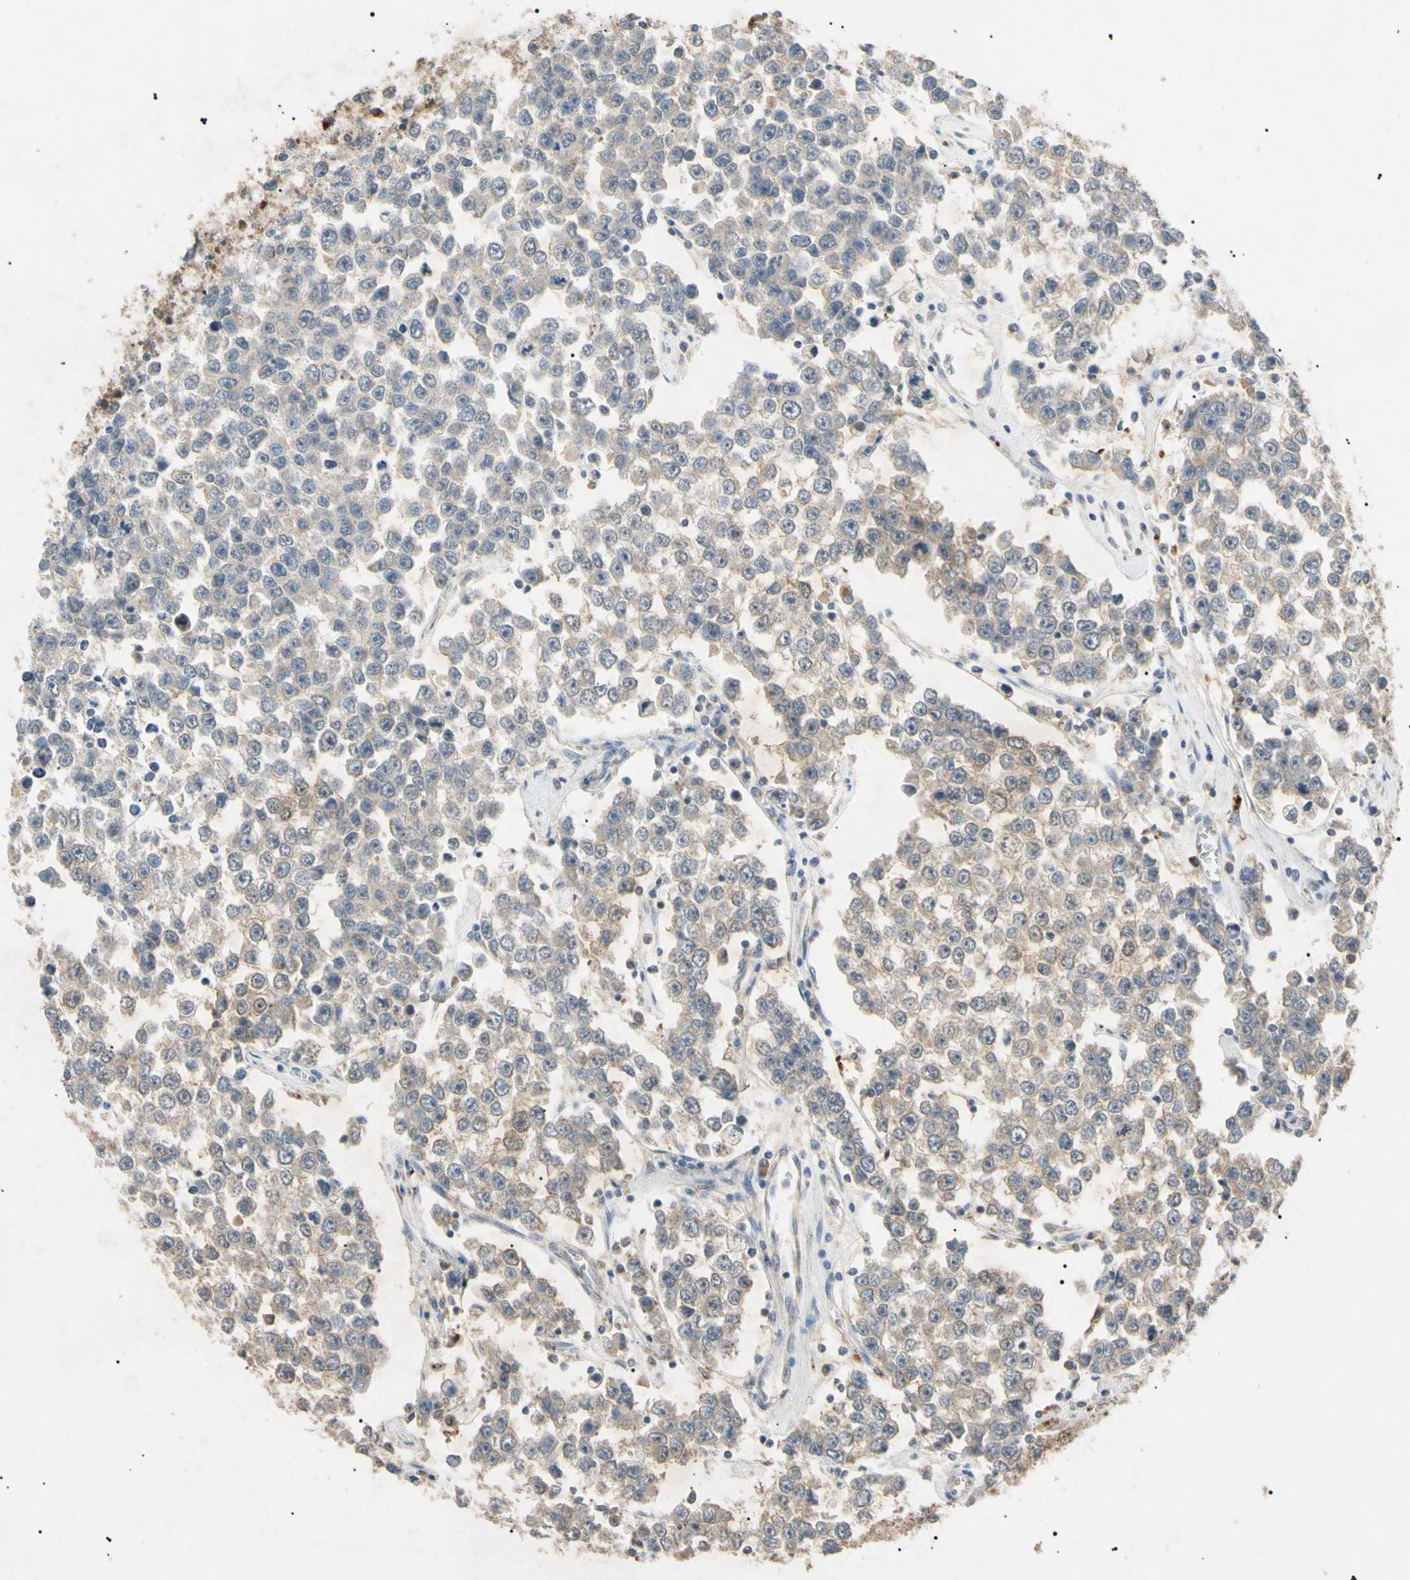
{"staining": {"intensity": "weak", "quantity": "25%-75%", "location": "cytoplasmic/membranous"}, "tissue": "testis cancer", "cell_type": "Tumor cells", "image_type": "cancer", "snomed": [{"axis": "morphology", "description": "Seminoma, NOS"}, {"axis": "morphology", "description": "Carcinoma, Embryonal, NOS"}, {"axis": "topography", "description": "Testis"}], "caption": "Seminoma (testis) stained with a brown dye demonstrates weak cytoplasmic/membranous positive staining in approximately 25%-75% of tumor cells.", "gene": "TUBB4A", "patient": {"sex": "male", "age": 52}}